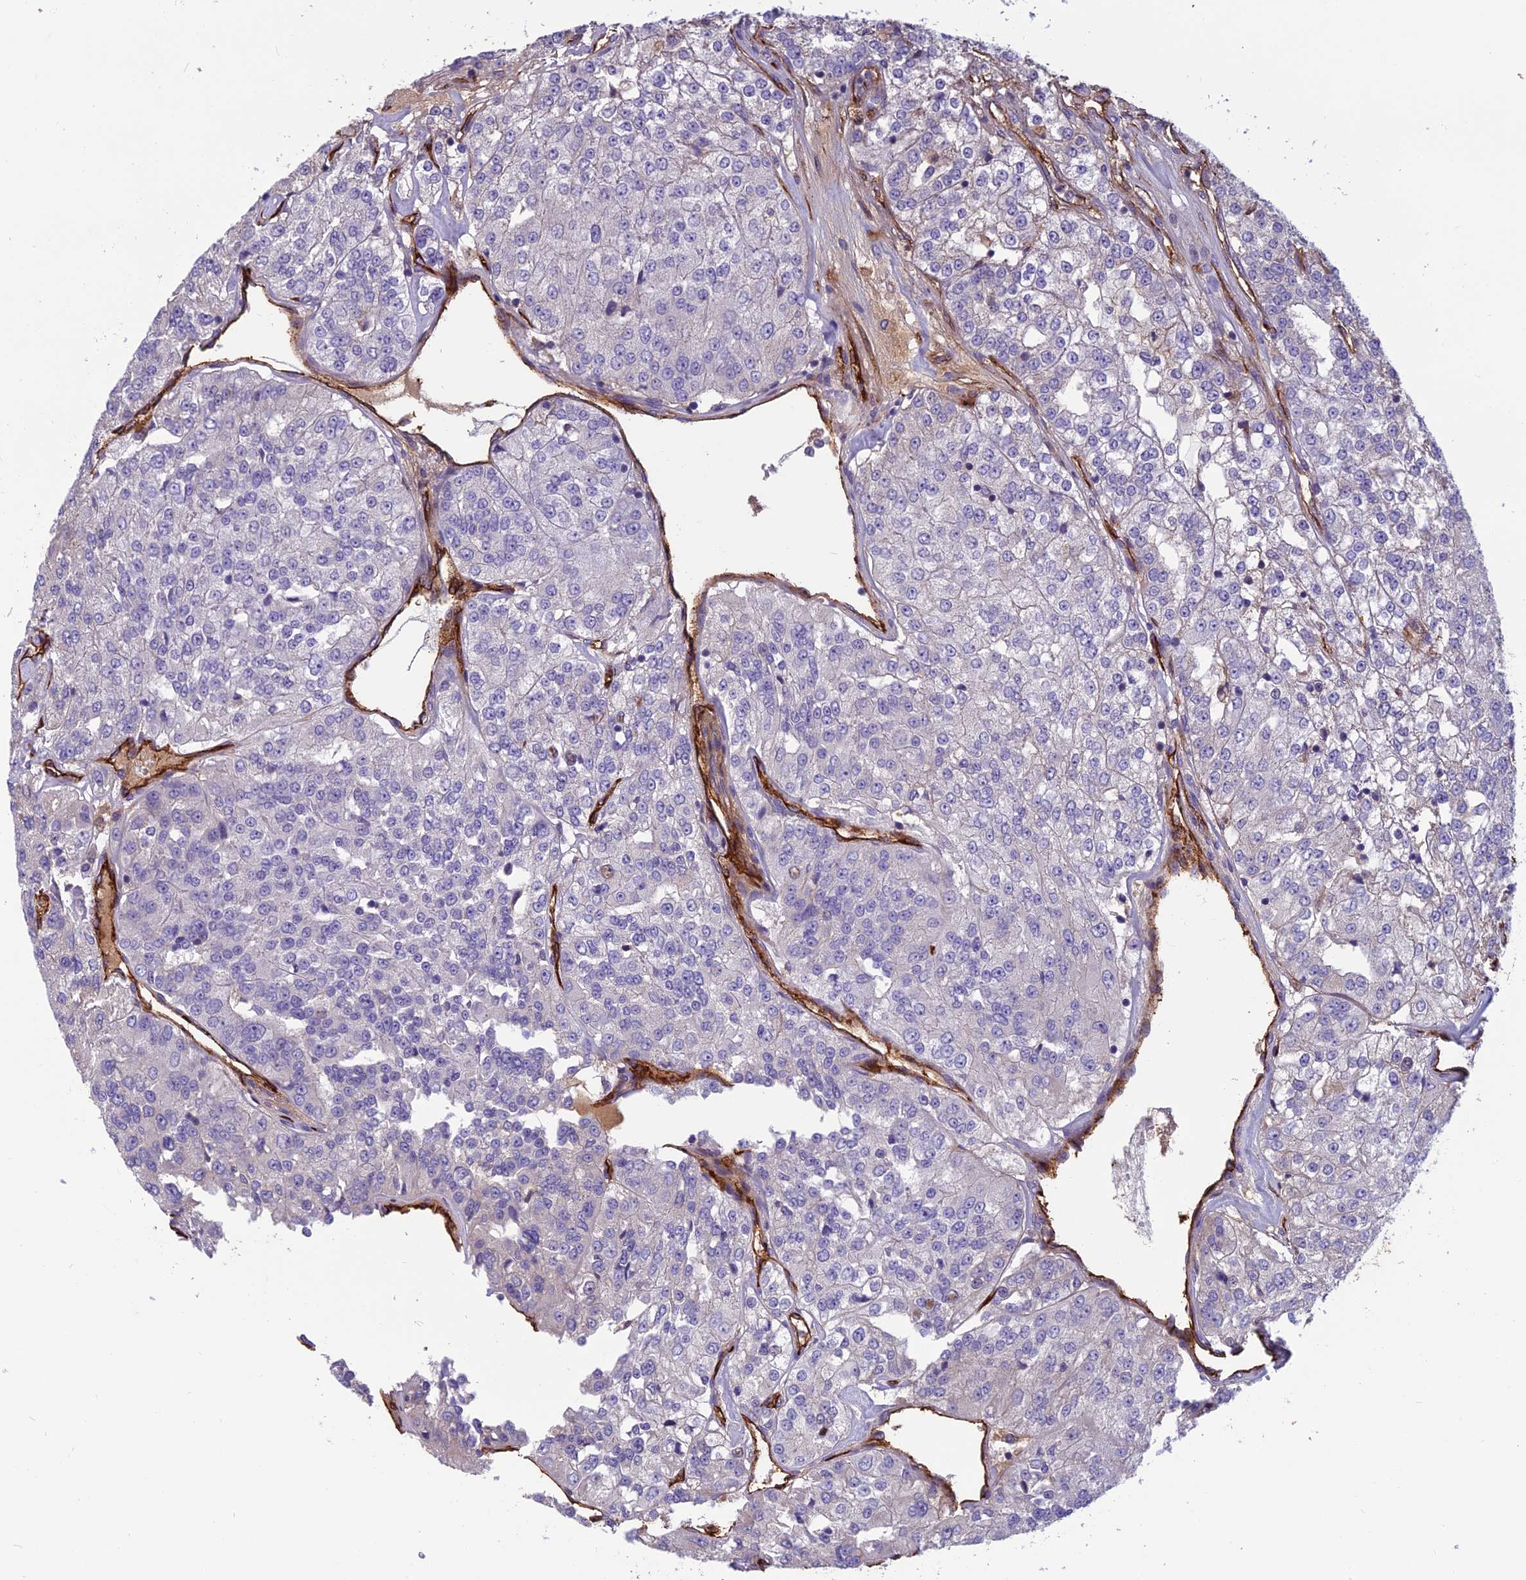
{"staining": {"intensity": "negative", "quantity": "none", "location": "none"}, "tissue": "renal cancer", "cell_type": "Tumor cells", "image_type": "cancer", "snomed": [{"axis": "morphology", "description": "Adenocarcinoma, NOS"}, {"axis": "topography", "description": "Kidney"}], "caption": "DAB (3,3'-diaminobenzidine) immunohistochemical staining of renal adenocarcinoma shows no significant staining in tumor cells.", "gene": "TSPAN15", "patient": {"sex": "female", "age": 63}}